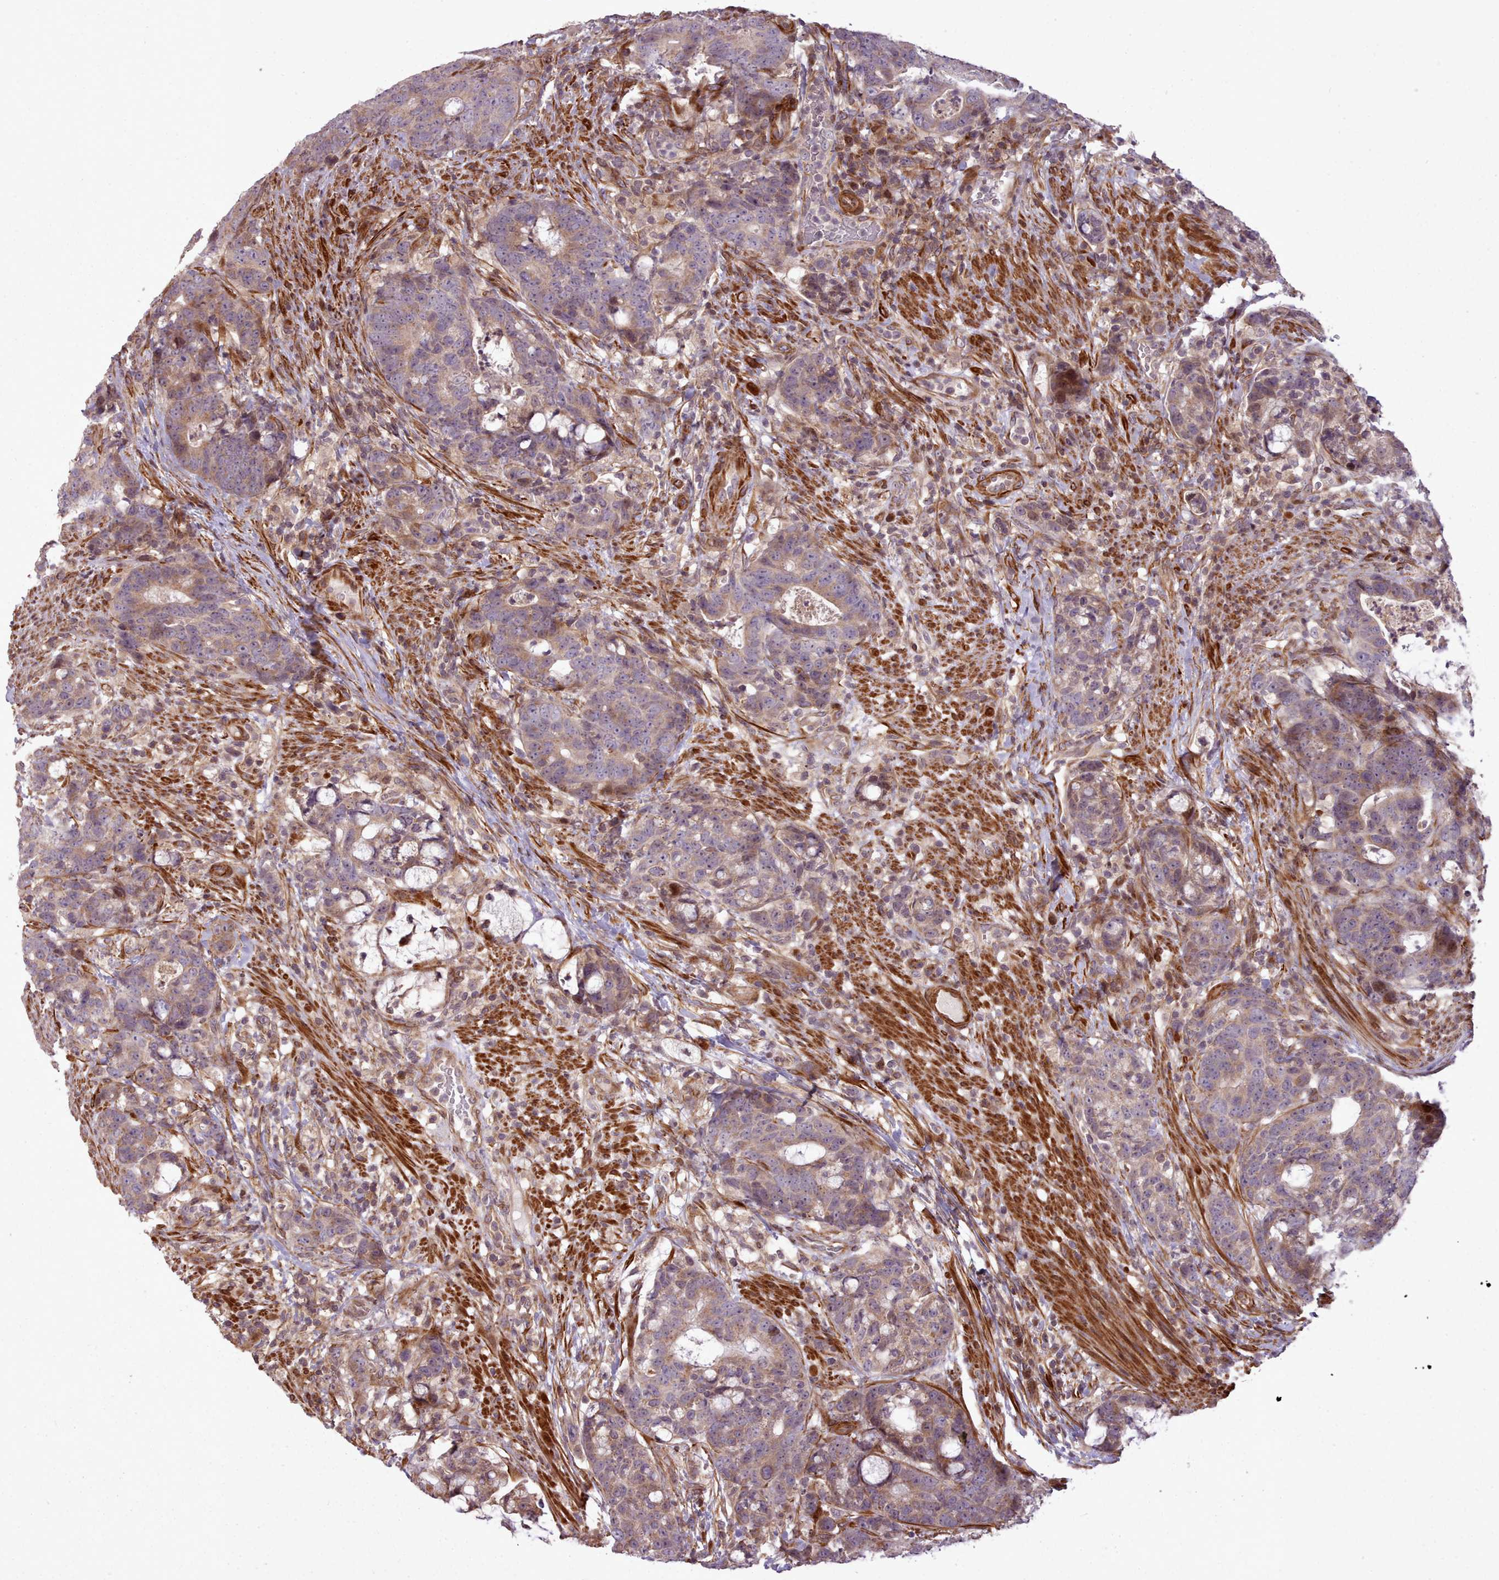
{"staining": {"intensity": "weak", "quantity": "<25%", "location": "cytoplasmic/membranous"}, "tissue": "colorectal cancer", "cell_type": "Tumor cells", "image_type": "cancer", "snomed": [{"axis": "morphology", "description": "Adenocarcinoma, NOS"}, {"axis": "topography", "description": "Colon"}], "caption": "Tumor cells show no significant protein staining in colorectal cancer (adenocarcinoma).", "gene": "NLRP7", "patient": {"sex": "female", "age": 82}}